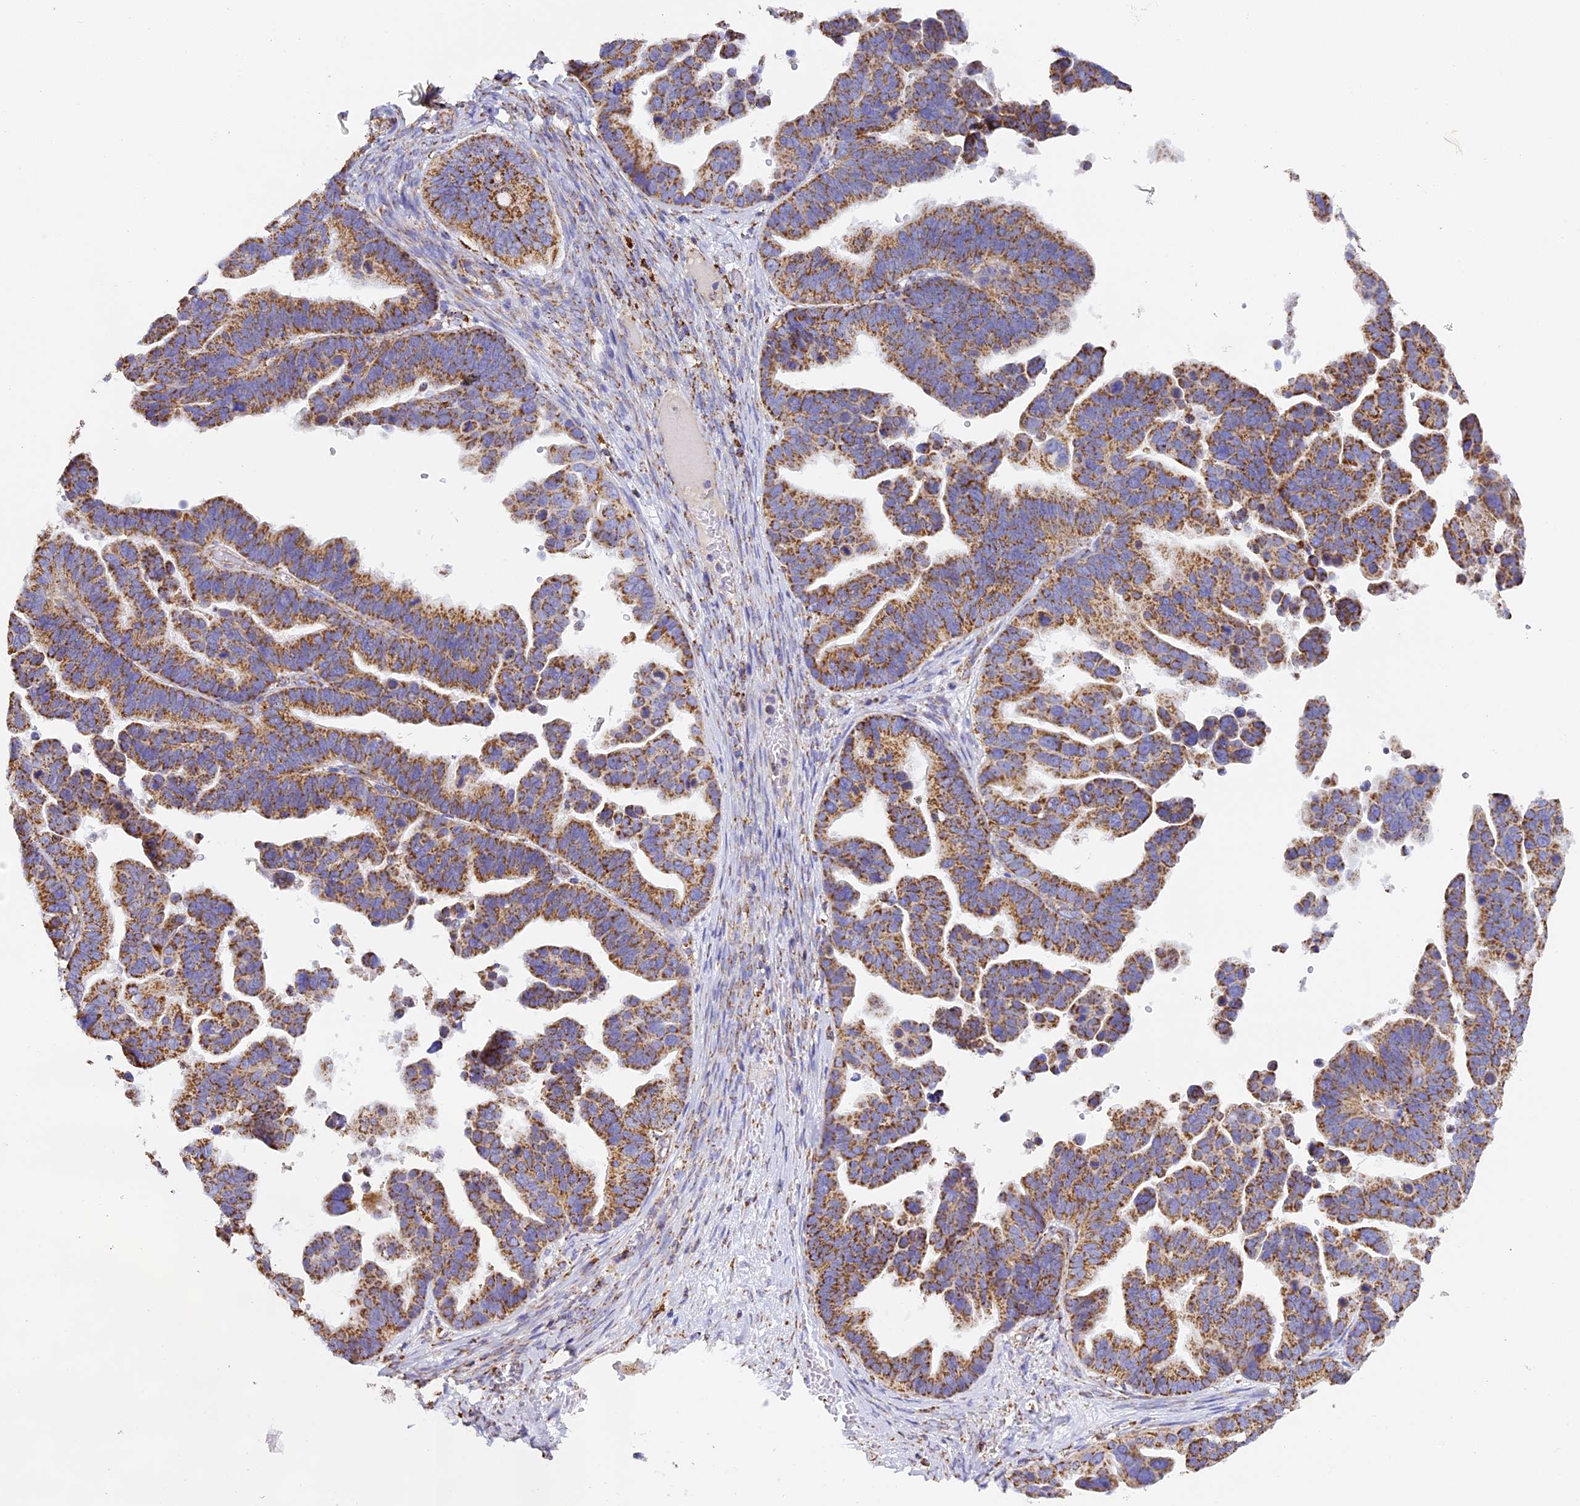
{"staining": {"intensity": "moderate", "quantity": ">75%", "location": "cytoplasmic/membranous"}, "tissue": "ovarian cancer", "cell_type": "Tumor cells", "image_type": "cancer", "snomed": [{"axis": "morphology", "description": "Cystadenocarcinoma, serous, NOS"}, {"axis": "topography", "description": "Ovary"}], "caption": "Immunohistochemical staining of human serous cystadenocarcinoma (ovarian) reveals medium levels of moderate cytoplasmic/membranous protein expression in approximately >75% of tumor cells.", "gene": "STK17A", "patient": {"sex": "female", "age": 56}}